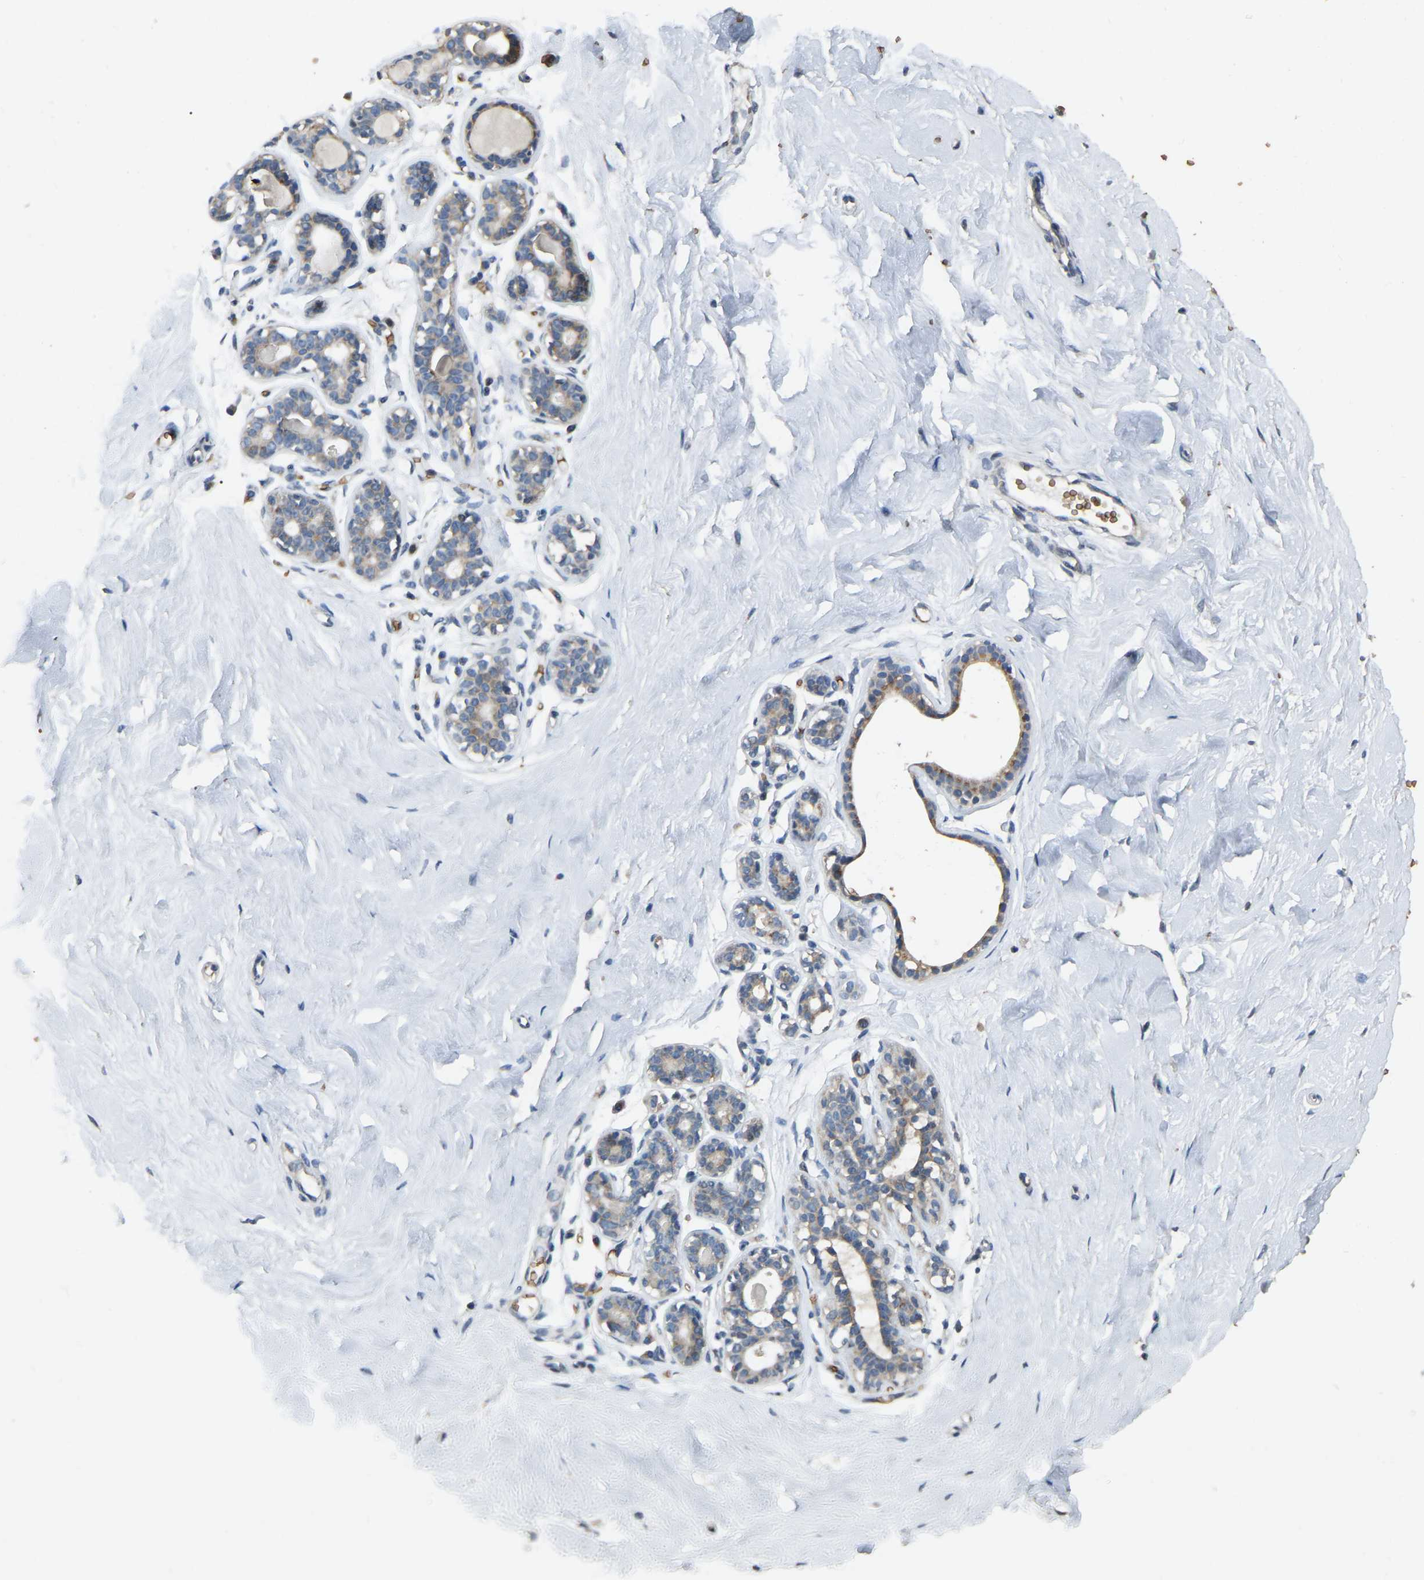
{"staining": {"intensity": "negative", "quantity": "none", "location": "none"}, "tissue": "breast", "cell_type": "Adipocytes", "image_type": "normal", "snomed": [{"axis": "morphology", "description": "Normal tissue, NOS"}, {"axis": "topography", "description": "Breast"}], "caption": "A high-resolution micrograph shows IHC staining of normal breast, which demonstrates no significant staining in adipocytes. (DAB (3,3'-diaminobenzidine) immunohistochemistry (IHC) visualized using brightfield microscopy, high magnification).", "gene": "CFAP298", "patient": {"sex": "female", "age": 23}}